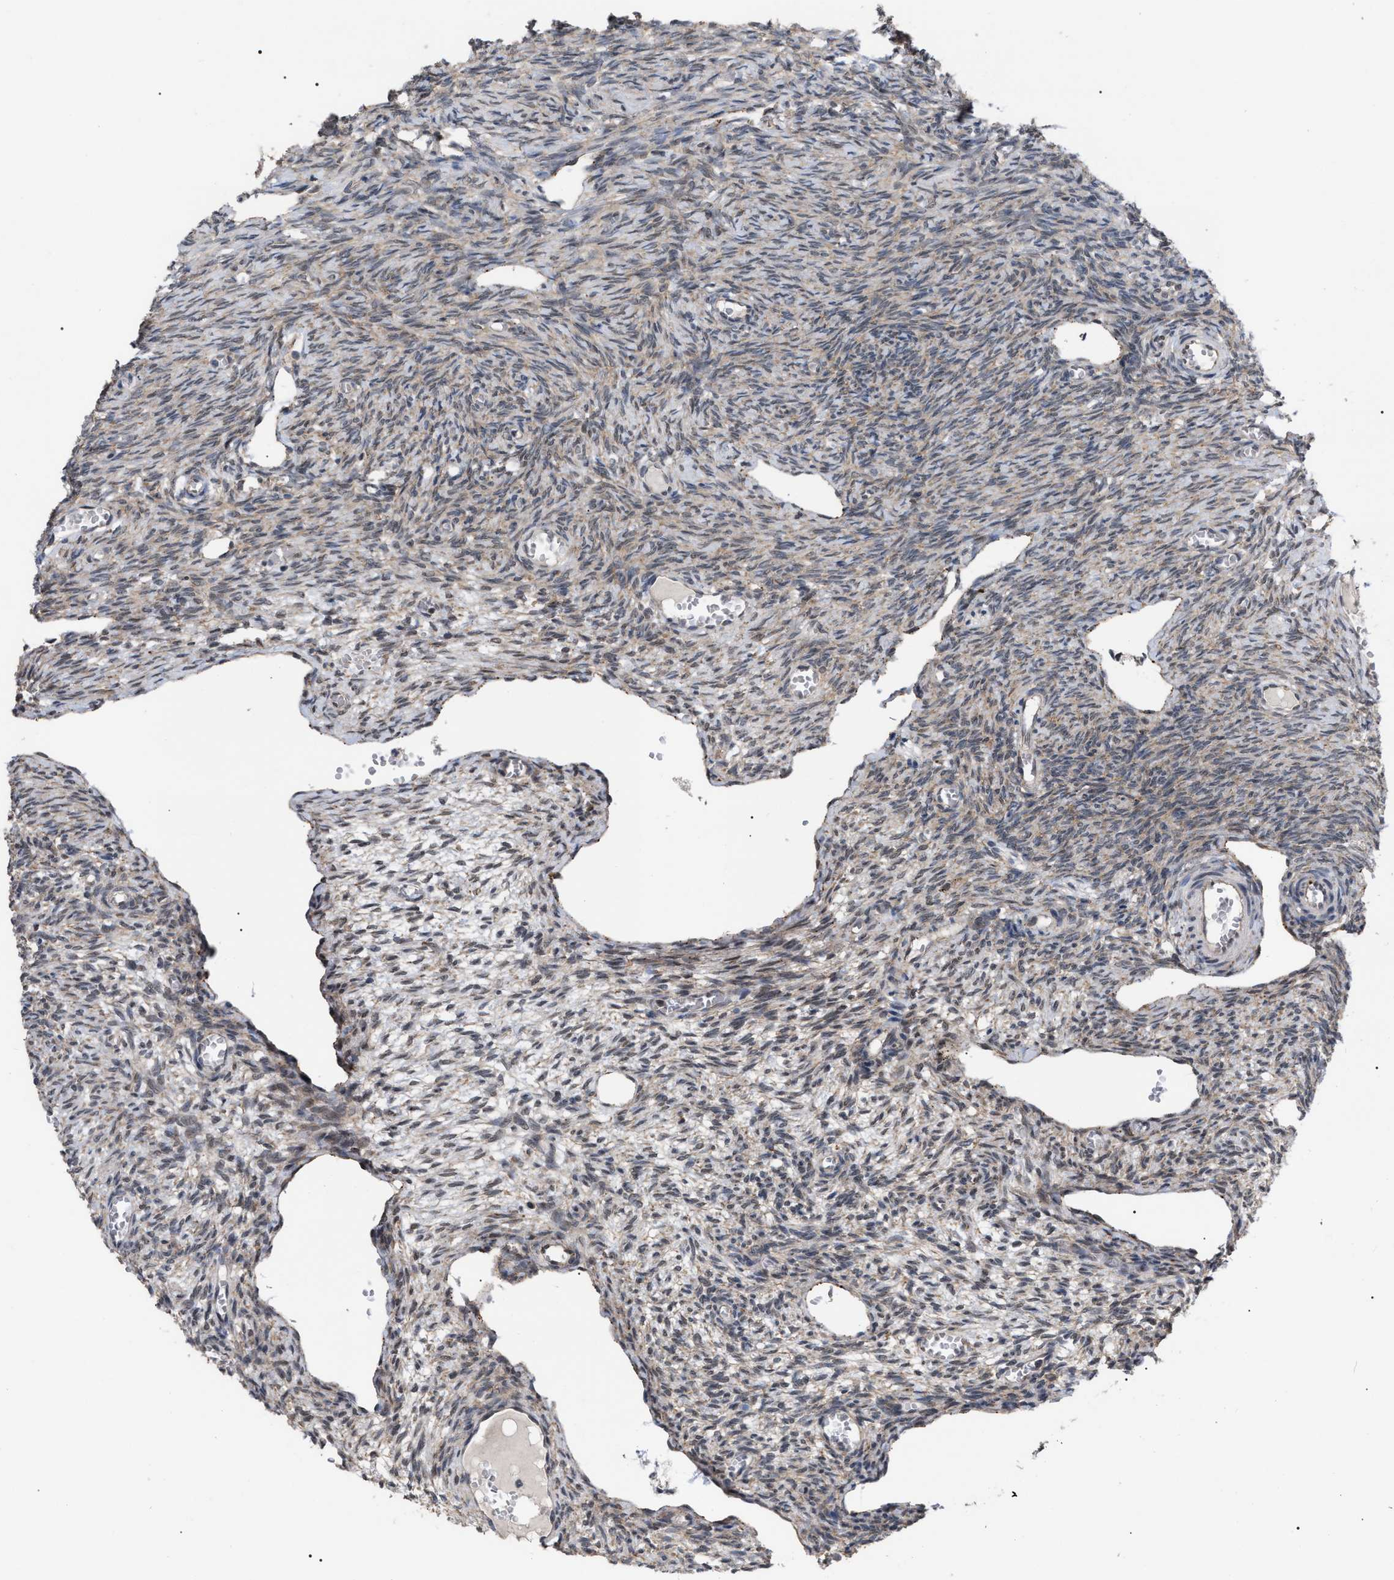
{"staining": {"intensity": "moderate", "quantity": ">75%", "location": "cytoplasmic/membranous,nuclear"}, "tissue": "ovary", "cell_type": "Follicle cells", "image_type": "normal", "snomed": [{"axis": "morphology", "description": "Normal tissue, NOS"}, {"axis": "topography", "description": "Ovary"}], "caption": "Brown immunohistochemical staining in unremarkable ovary exhibits moderate cytoplasmic/membranous,nuclear expression in about >75% of follicle cells.", "gene": "UPF1", "patient": {"sex": "female", "age": 27}}